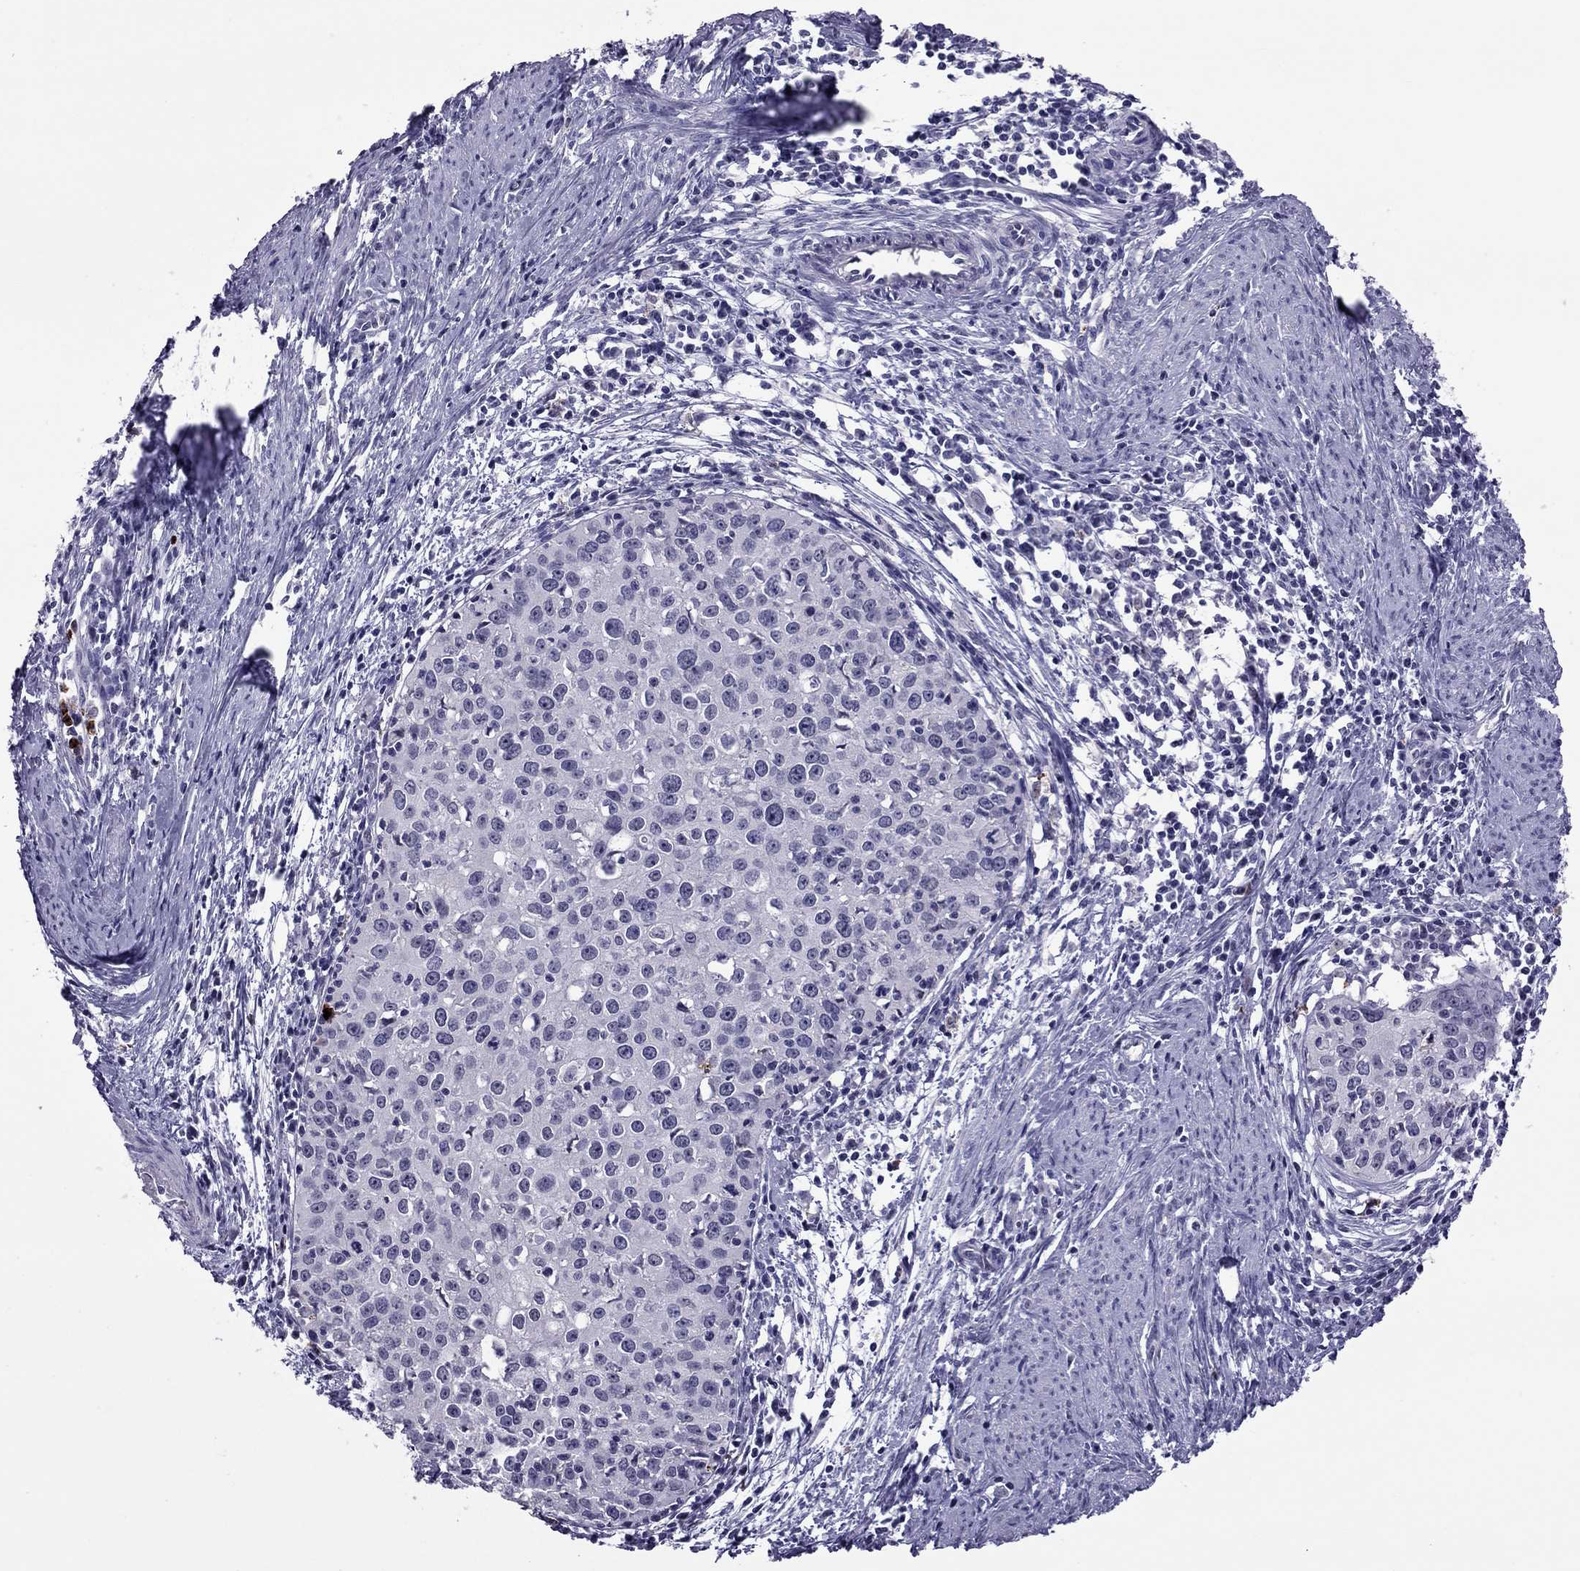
{"staining": {"intensity": "negative", "quantity": "none", "location": "none"}, "tissue": "cervical cancer", "cell_type": "Tumor cells", "image_type": "cancer", "snomed": [{"axis": "morphology", "description": "Squamous cell carcinoma, NOS"}, {"axis": "topography", "description": "Cervix"}], "caption": "Image shows no protein staining in tumor cells of cervical squamous cell carcinoma tissue.", "gene": "CCL27", "patient": {"sex": "female", "age": 40}}